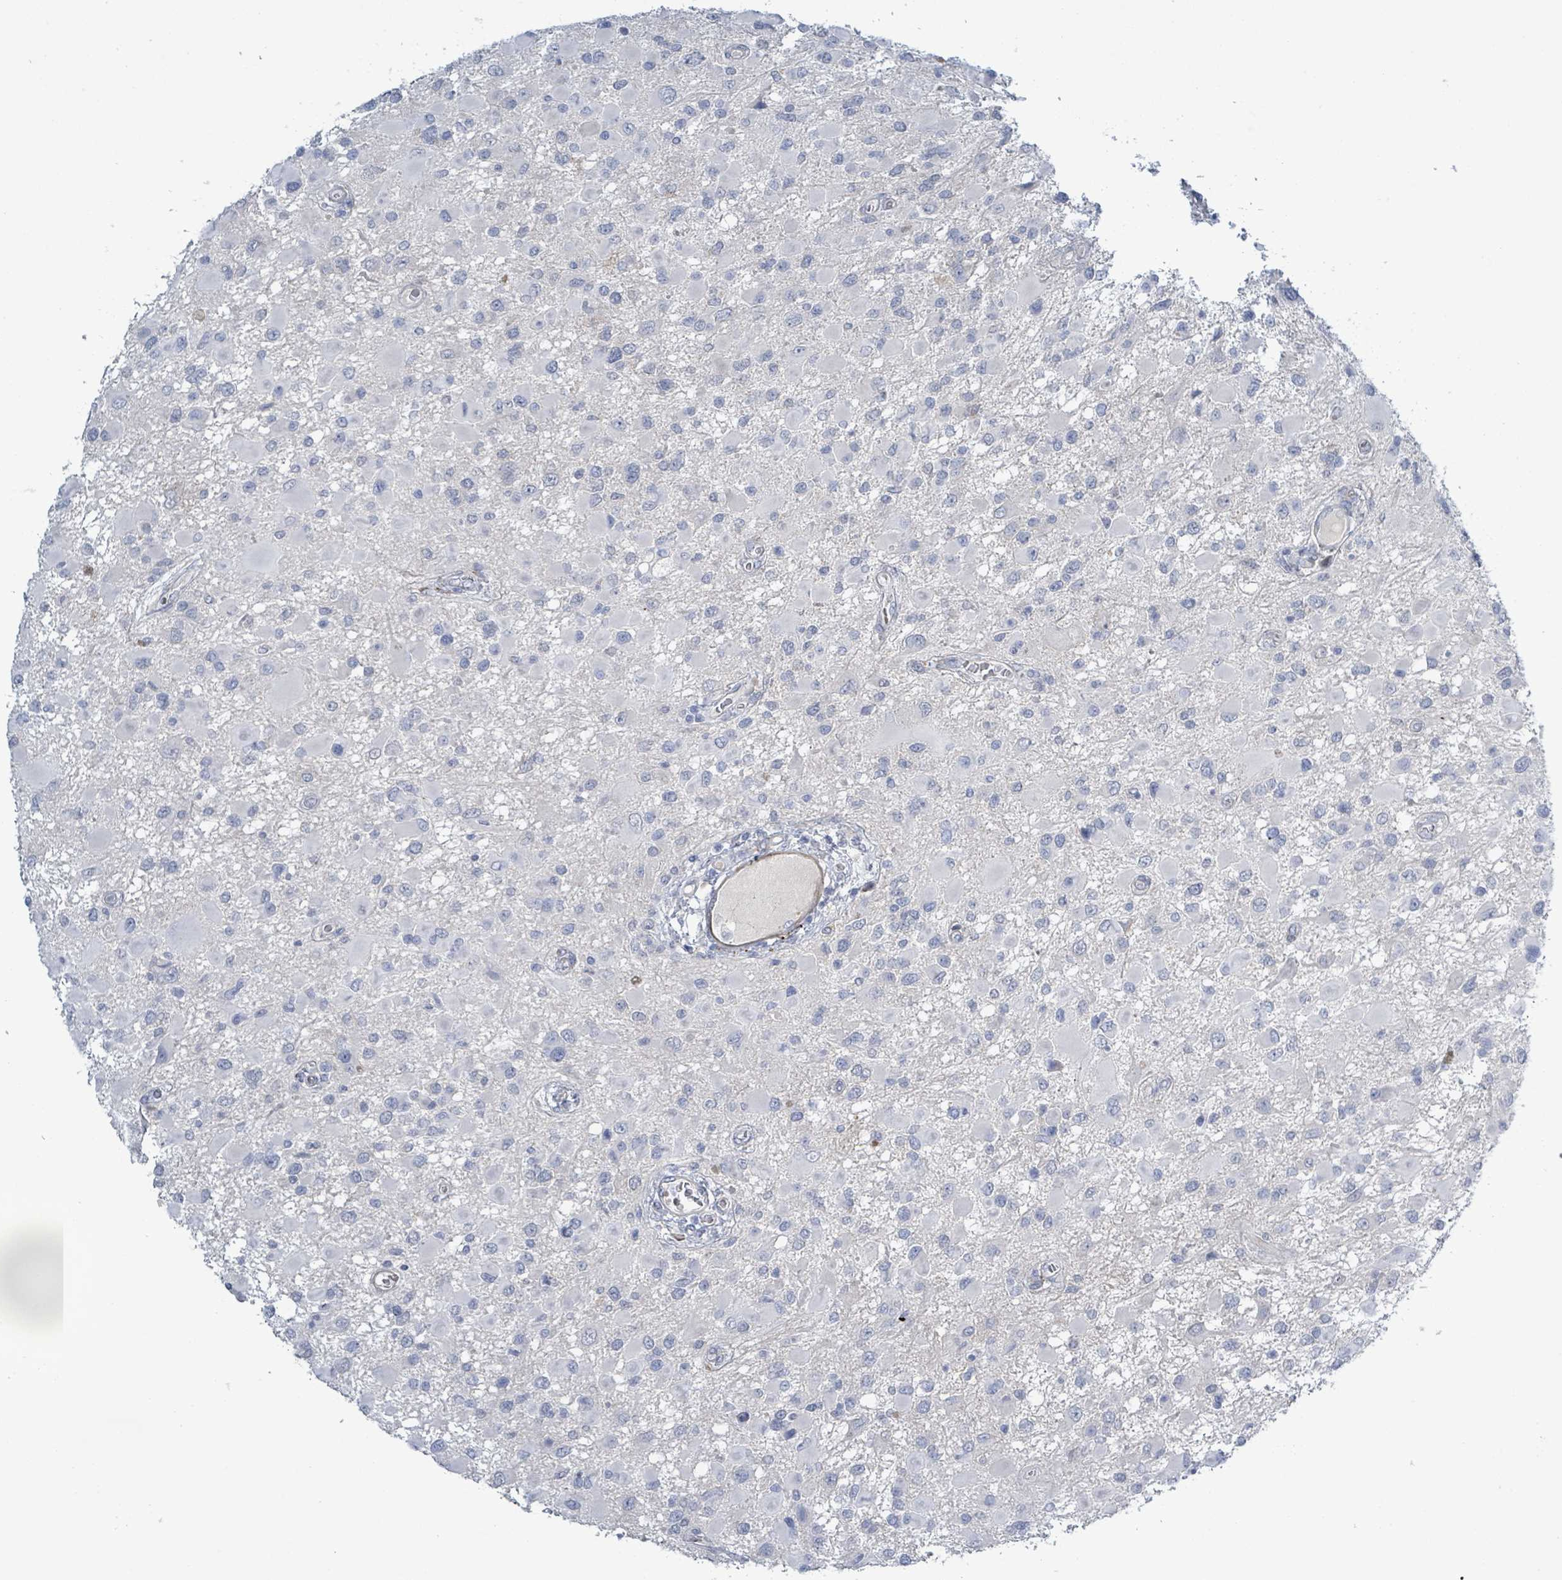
{"staining": {"intensity": "negative", "quantity": "none", "location": "none"}, "tissue": "glioma", "cell_type": "Tumor cells", "image_type": "cancer", "snomed": [{"axis": "morphology", "description": "Glioma, malignant, High grade"}, {"axis": "topography", "description": "Brain"}], "caption": "Tumor cells are negative for protein expression in human high-grade glioma (malignant). Nuclei are stained in blue.", "gene": "DMRTC1B", "patient": {"sex": "male", "age": 53}}